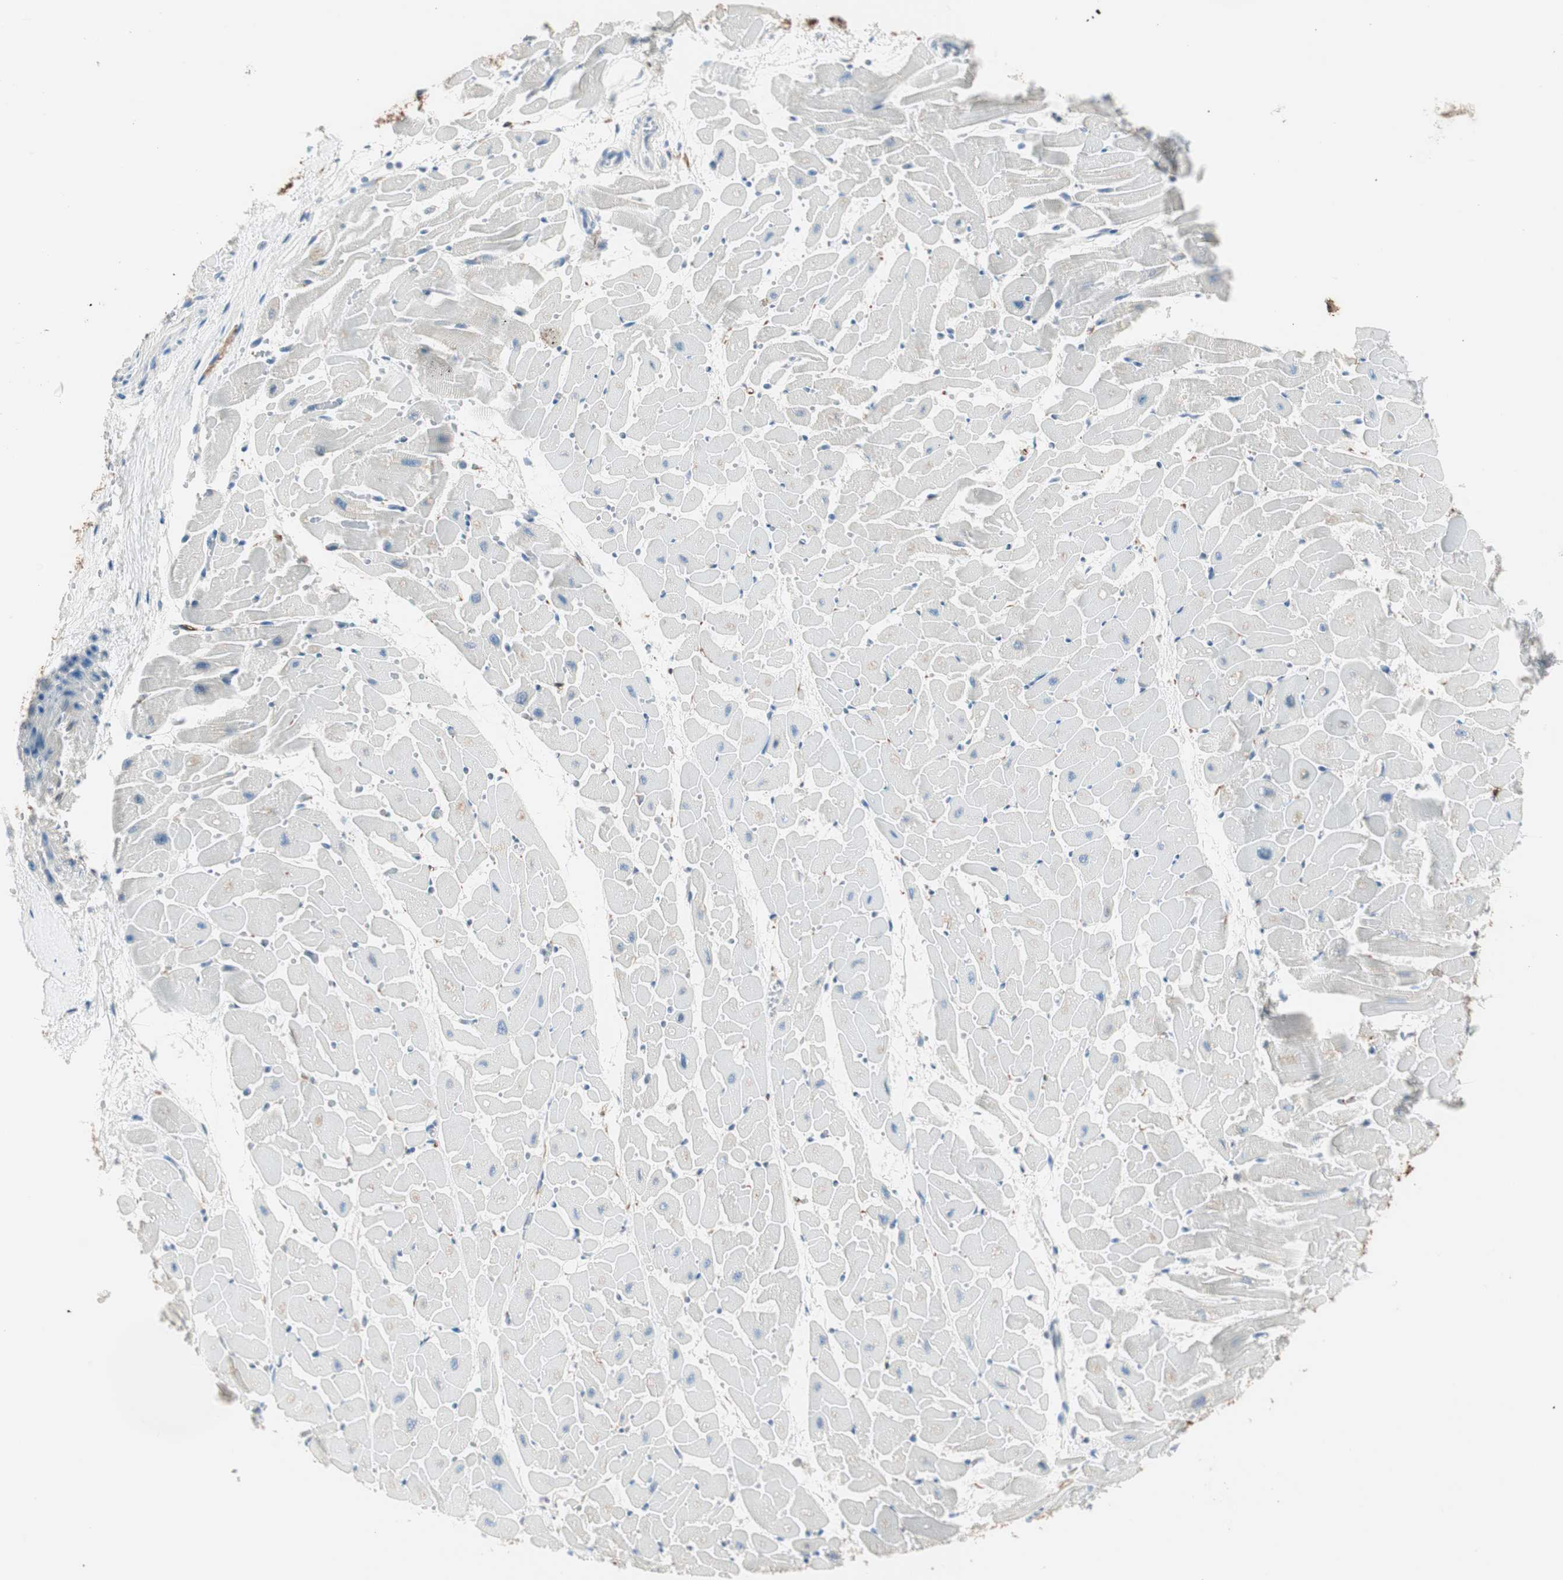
{"staining": {"intensity": "negative", "quantity": "none", "location": "none"}, "tissue": "heart muscle", "cell_type": "Cardiomyocytes", "image_type": "normal", "snomed": [{"axis": "morphology", "description": "Normal tissue, NOS"}, {"axis": "topography", "description": "Heart"}], "caption": "There is no significant staining in cardiomyocytes of heart muscle. (Brightfield microscopy of DAB (3,3'-diaminobenzidine) immunohistochemistry (IHC) at high magnification).", "gene": "GNAO1", "patient": {"sex": "female", "age": 19}}